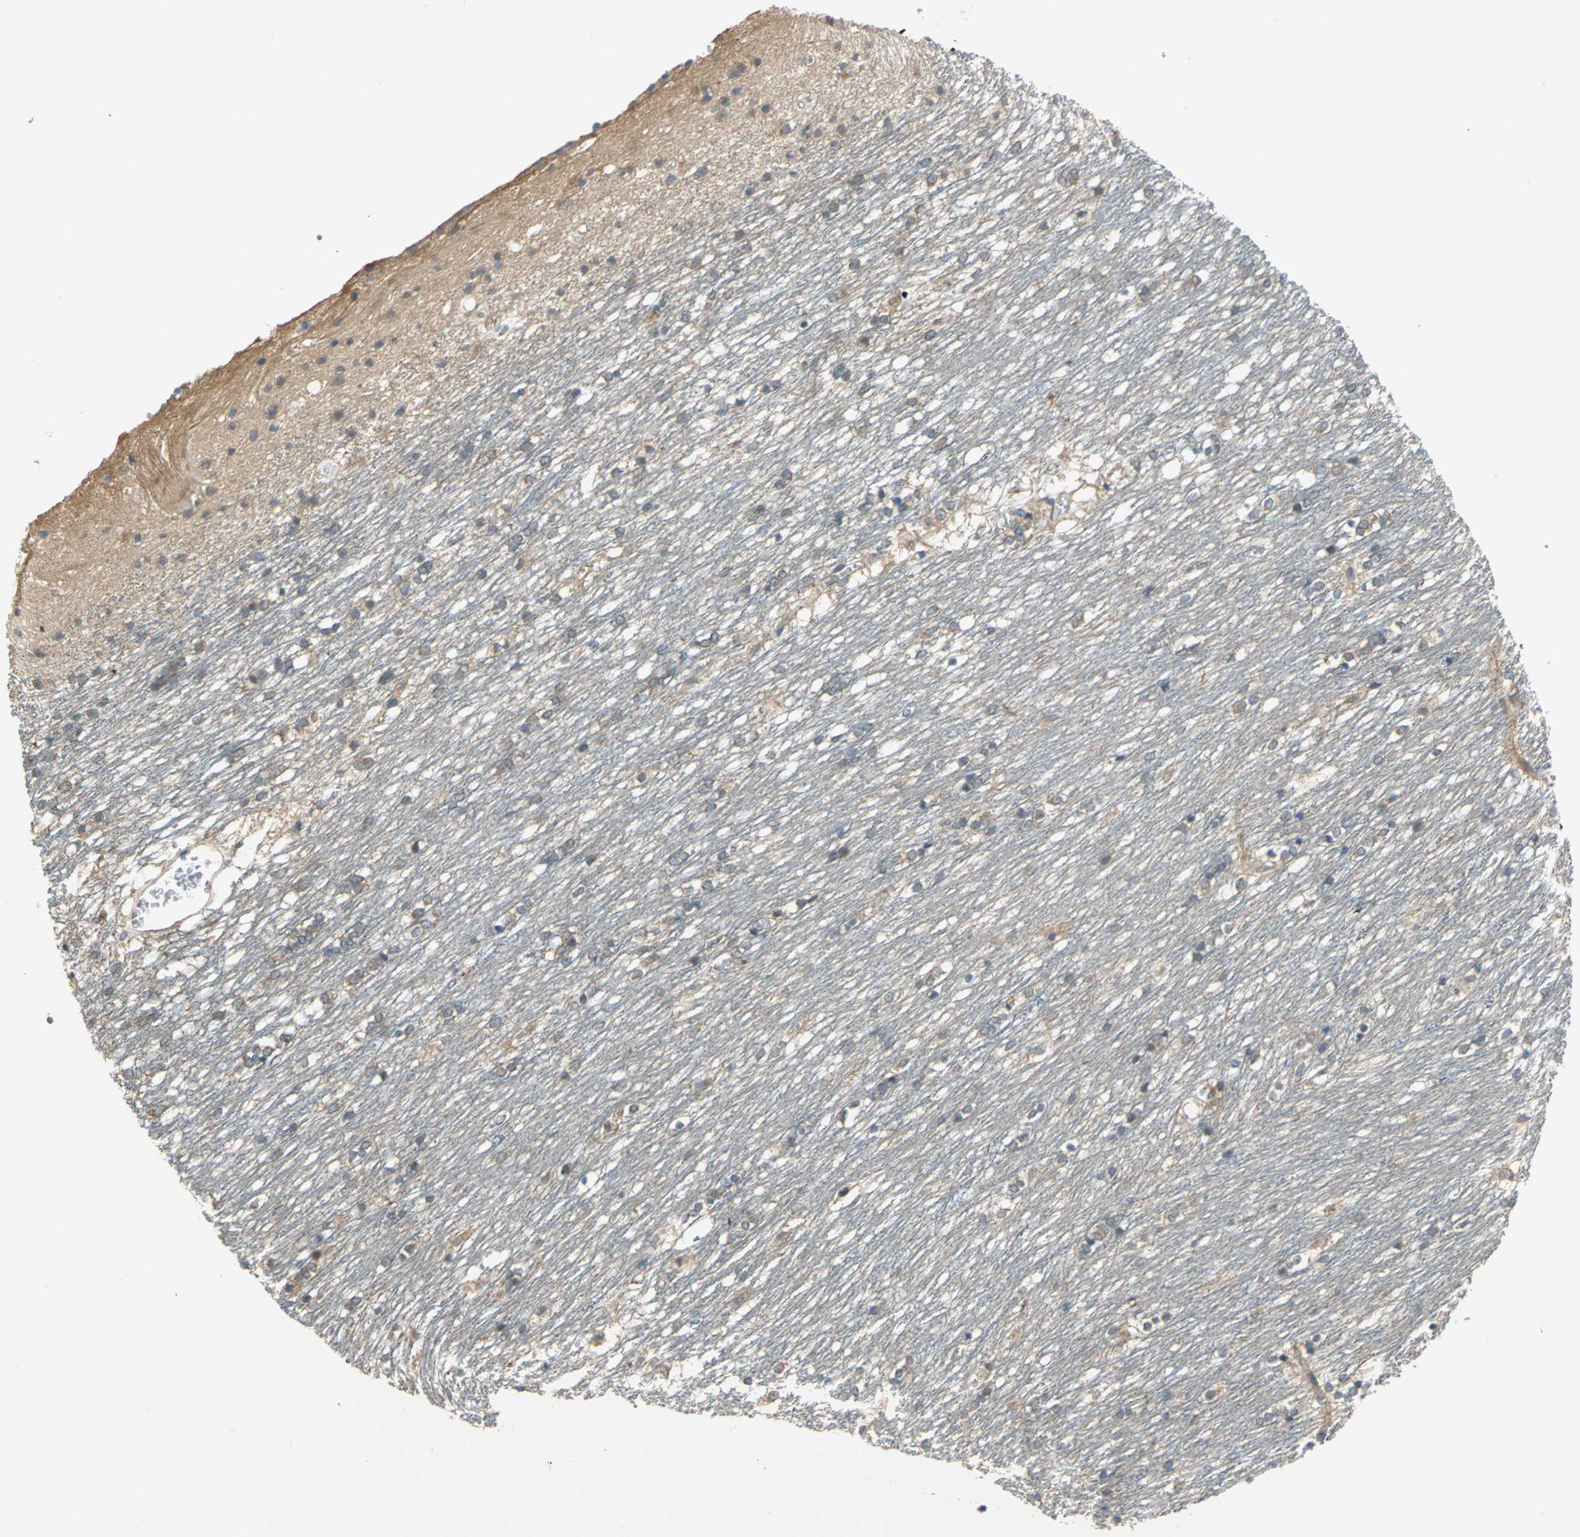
{"staining": {"intensity": "negative", "quantity": "none", "location": "none"}, "tissue": "caudate", "cell_type": "Glial cells", "image_type": "normal", "snomed": [{"axis": "morphology", "description": "Normal tissue, NOS"}, {"axis": "topography", "description": "Lateral ventricle wall"}], "caption": "This micrograph is of unremarkable caudate stained with IHC to label a protein in brown with the nuclei are counter-stained blue. There is no staining in glial cells. (DAB IHC visualized using brightfield microscopy, high magnification).", "gene": "EMCN", "patient": {"sex": "female", "age": 19}}